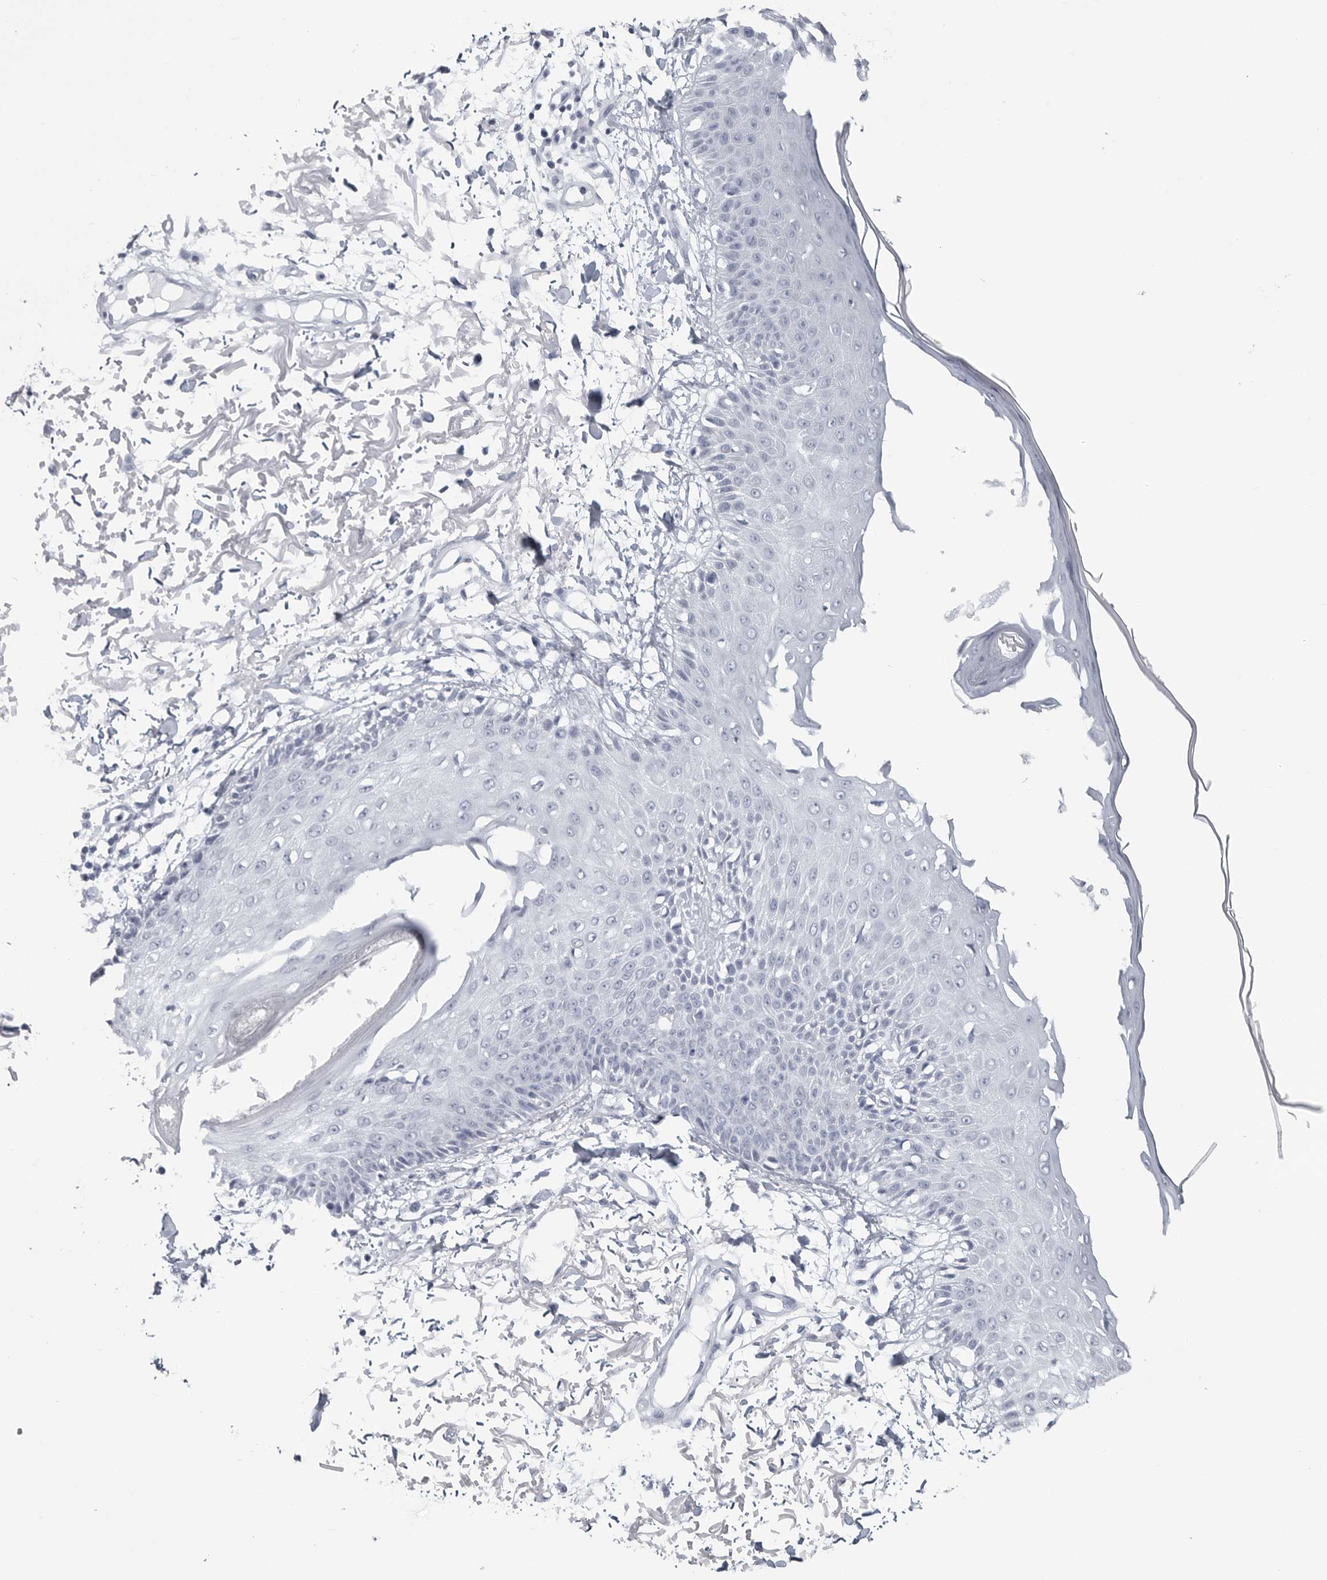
{"staining": {"intensity": "negative", "quantity": "none", "location": "none"}, "tissue": "skin", "cell_type": "Fibroblasts", "image_type": "normal", "snomed": [{"axis": "morphology", "description": "Normal tissue, NOS"}, {"axis": "morphology", "description": "Squamous cell carcinoma, NOS"}, {"axis": "topography", "description": "Skin"}, {"axis": "topography", "description": "Peripheral nerve tissue"}], "caption": "Immunohistochemistry (IHC) micrograph of unremarkable human skin stained for a protein (brown), which shows no expression in fibroblasts.", "gene": "CSH1", "patient": {"sex": "male", "age": 83}}